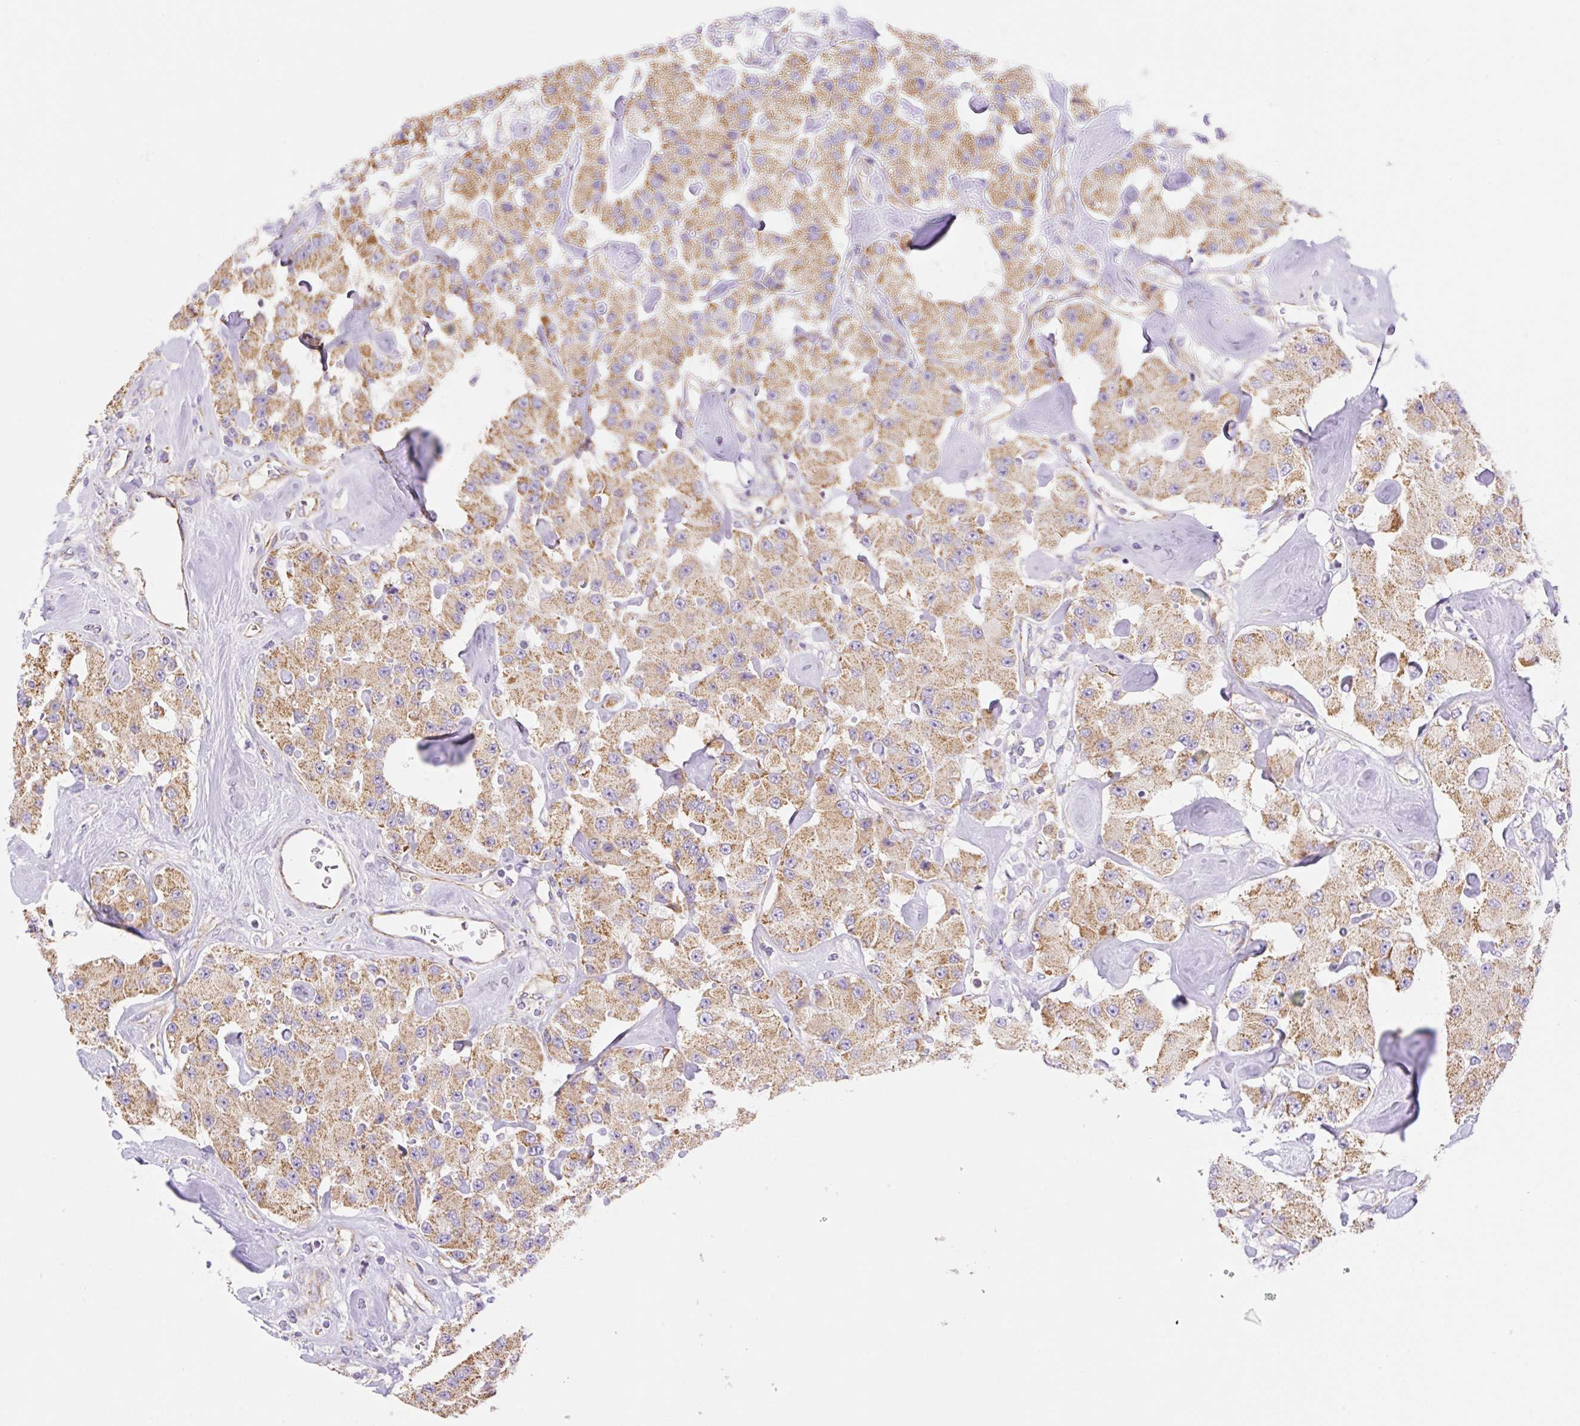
{"staining": {"intensity": "moderate", "quantity": ">75%", "location": "cytoplasmic/membranous"}, "tissue": "carcinoid", "cell_type": "Tumor cells", "image_type": "cancer", "snomed": [{"axis": "morphology", "description": "Carcinoid, malignant, NOS"}, {"axis": "topography", "description": "Pancreas"}], "caption": "About >75% of tumor cells in carcinoid display moderate cytoplasmic/membranous protein expression as visualized by brown immunohistochemical staining.", "gene": "ESAM", "patient": {"sex": "male", "age": 41}}